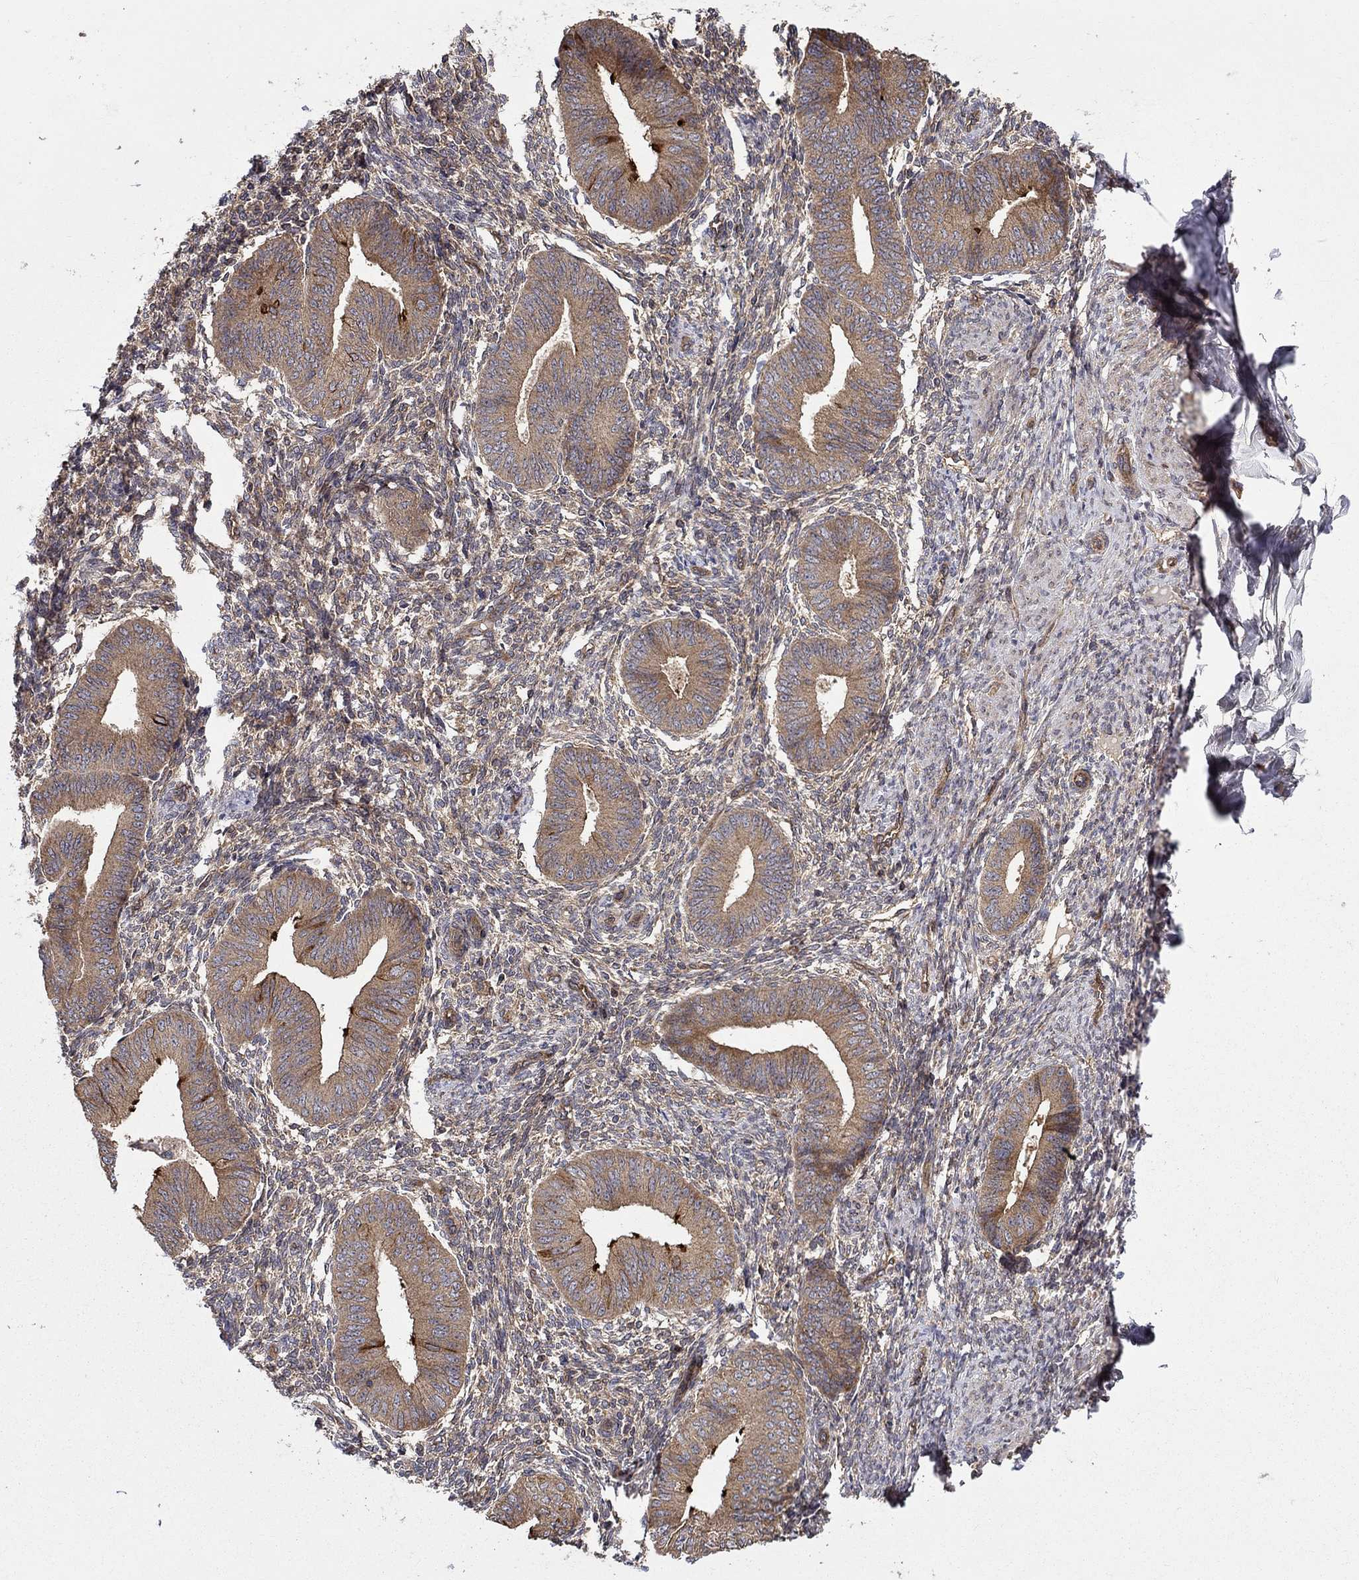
{"staining": {"intensity": "weak", "quantity": ">75%", "location": "cytoplasmic/membranous"}, "tissue": "endometrium", "cell_type": "Cells in endometrial stroma", "image_type": "normal", "snomed": [{"axis": "morphology", "description": "Normal tissue, NOS"}, {"axis": "topography", "description": "Endometrium"}], "caption": "This is an image of immunohistochemistry staining of unremarkable endometrium, which shows weak positivity in the cytoplasmic/membranous of cells in endometrial stroma.", "gene": "BMERB1", "patient": {"sex": "female", "age": 47}}